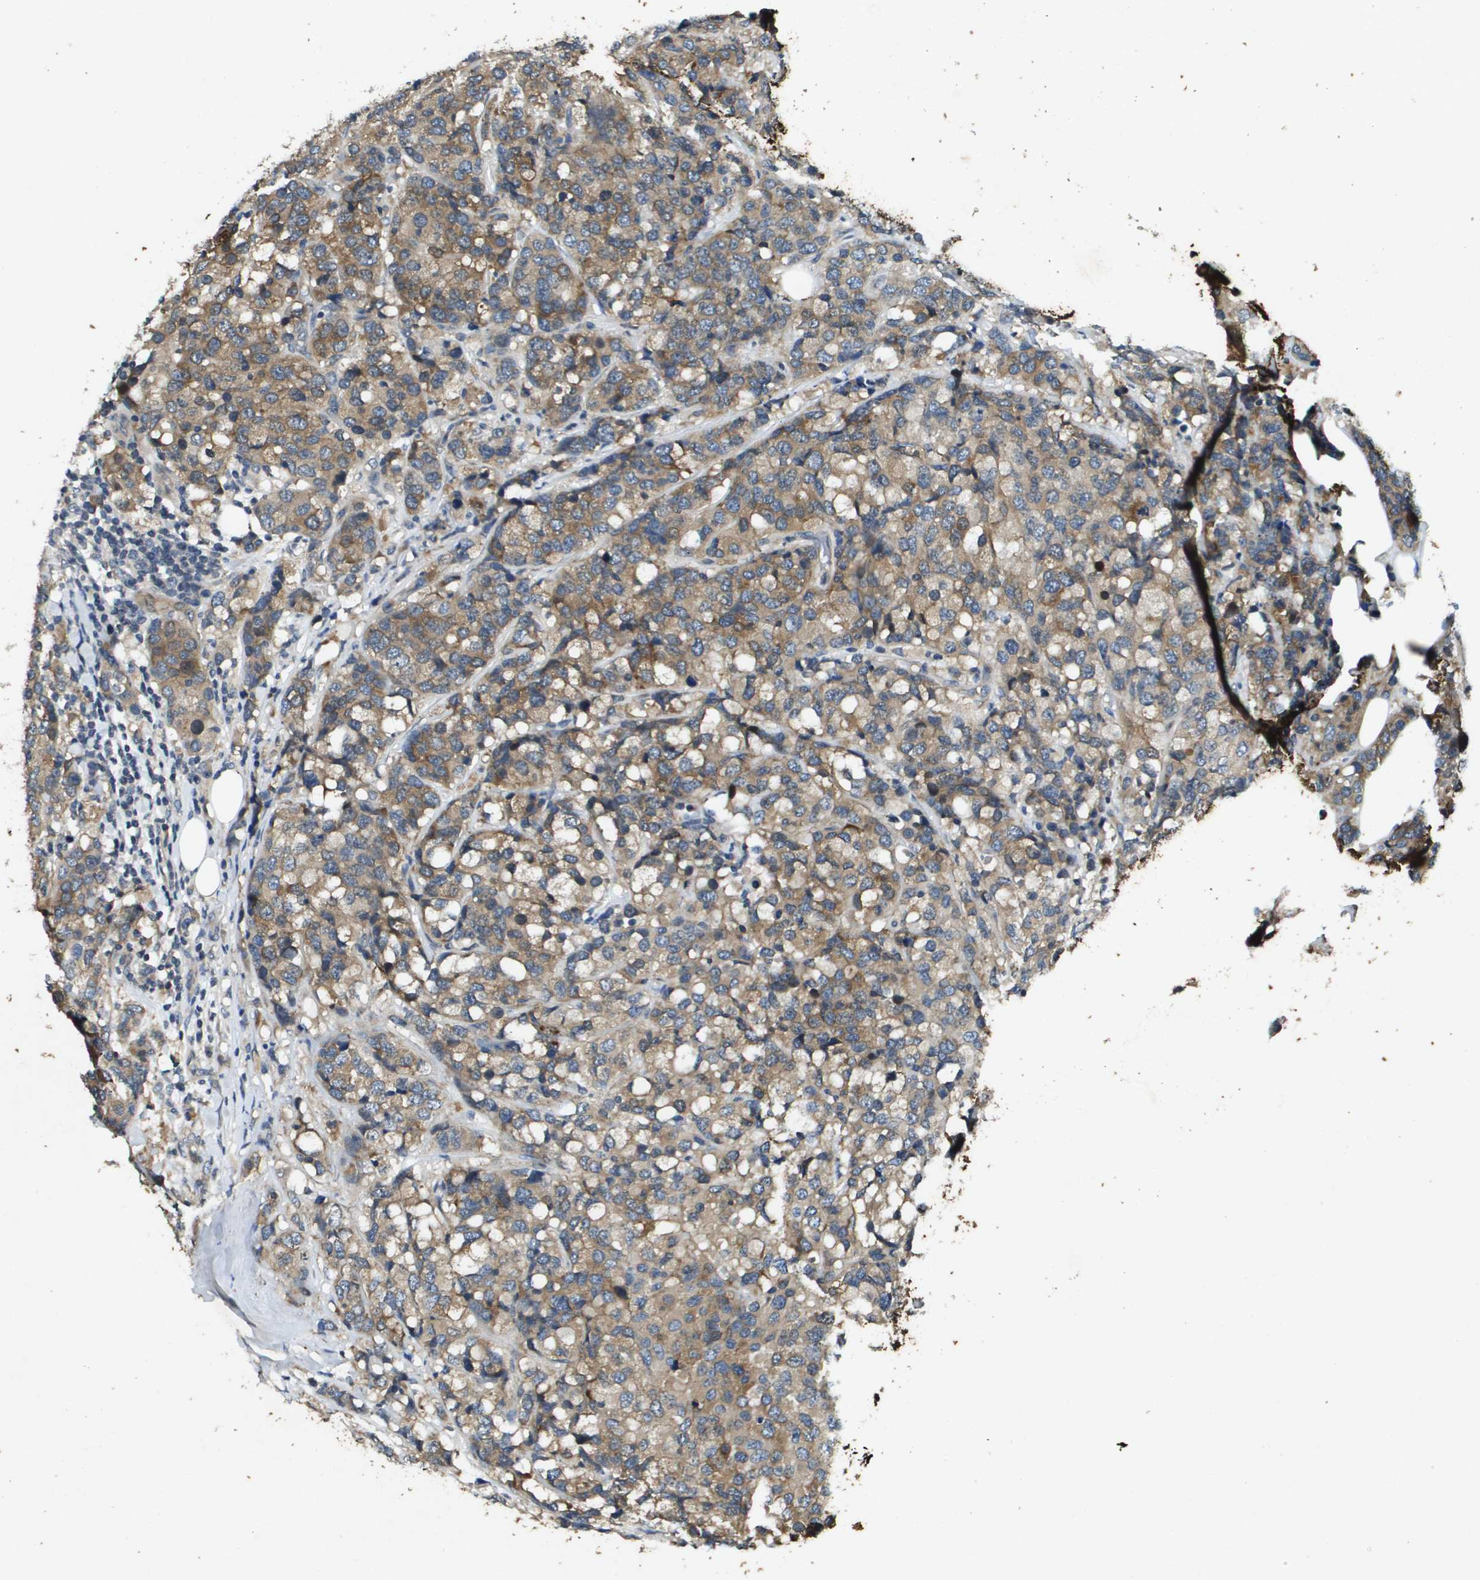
{"staining": {"intensity": "moderate", "quantity": ">75%", "location": "cytoplasmic/membranous"}, "tissue": "breast cancer", "cell_type": "Tumor cells", "image_type": "cancer", "snomed": [{"axis": "morphology", "description": "Lobular carcinoma"}, {"axis": "topography", "description": "Breast"}], "caption": "High-magnification brightfield microscopy of lobular carcinoma (breast) stained with DAB (brown) and counterstained with hematoxylin (blue). tumor cells exhibit moderate cytoplasmic/membranous staining is appreciated in about>75% of cells.", "gene": "PGAP3", "patient": {"sex": "female", "age": 59}}